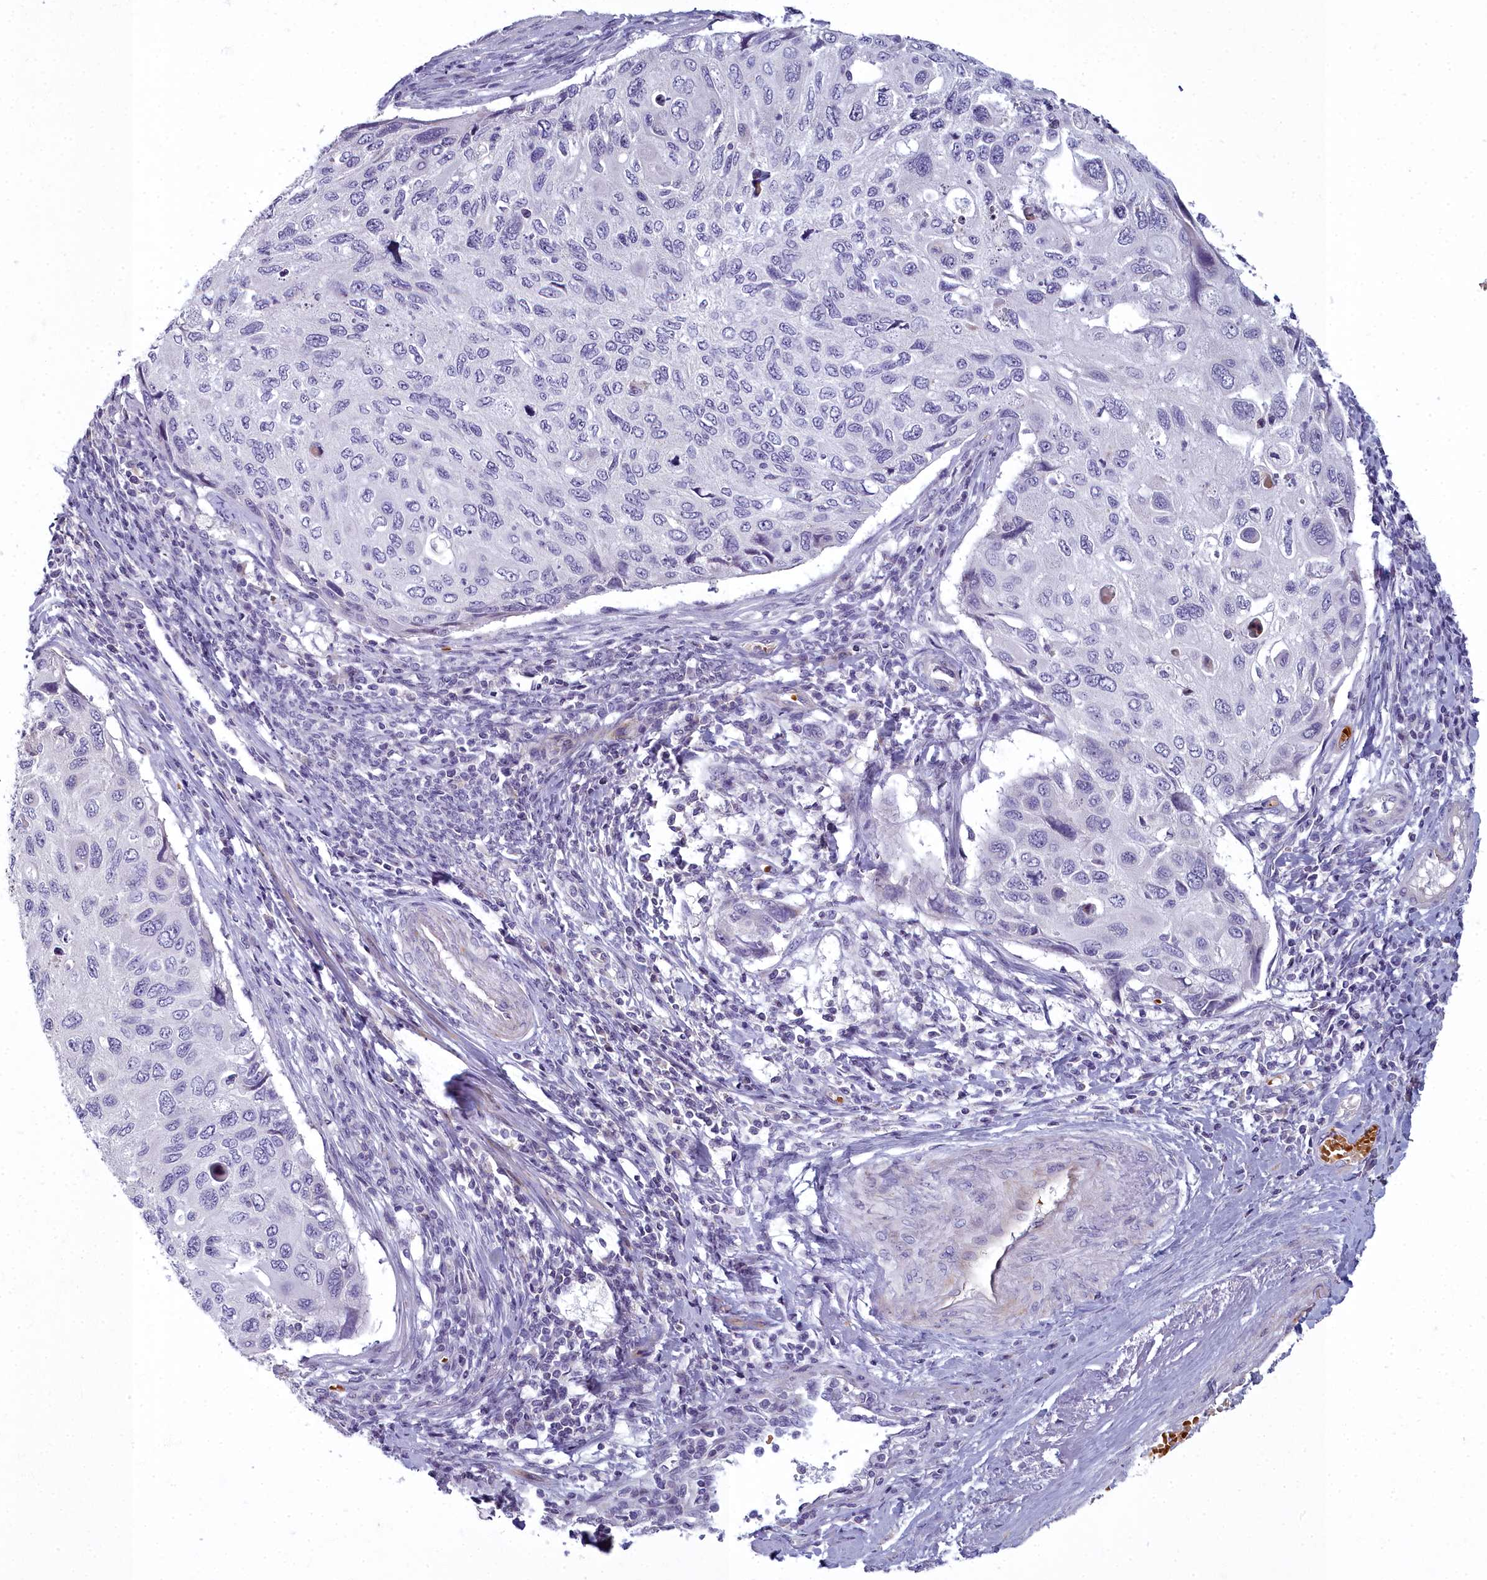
{"staining": {"intensity": "negative", "quantity": "none", "location": "none"}, "tissue": "cervical cancer", "cell_type": "Tumor cells", "image_type": "cancer", "snomed": [{"axis": "morphology", "description": "Squamous cell carcinoma, NOS"}, {"axis": "topography", "description": "Cervix"}], "caption": "Tumor cells are negative for protein expression in human cervical squamous cell carcinoma.", "gene": "ARL15", "patient": {"sex": "female", "age": 70}}